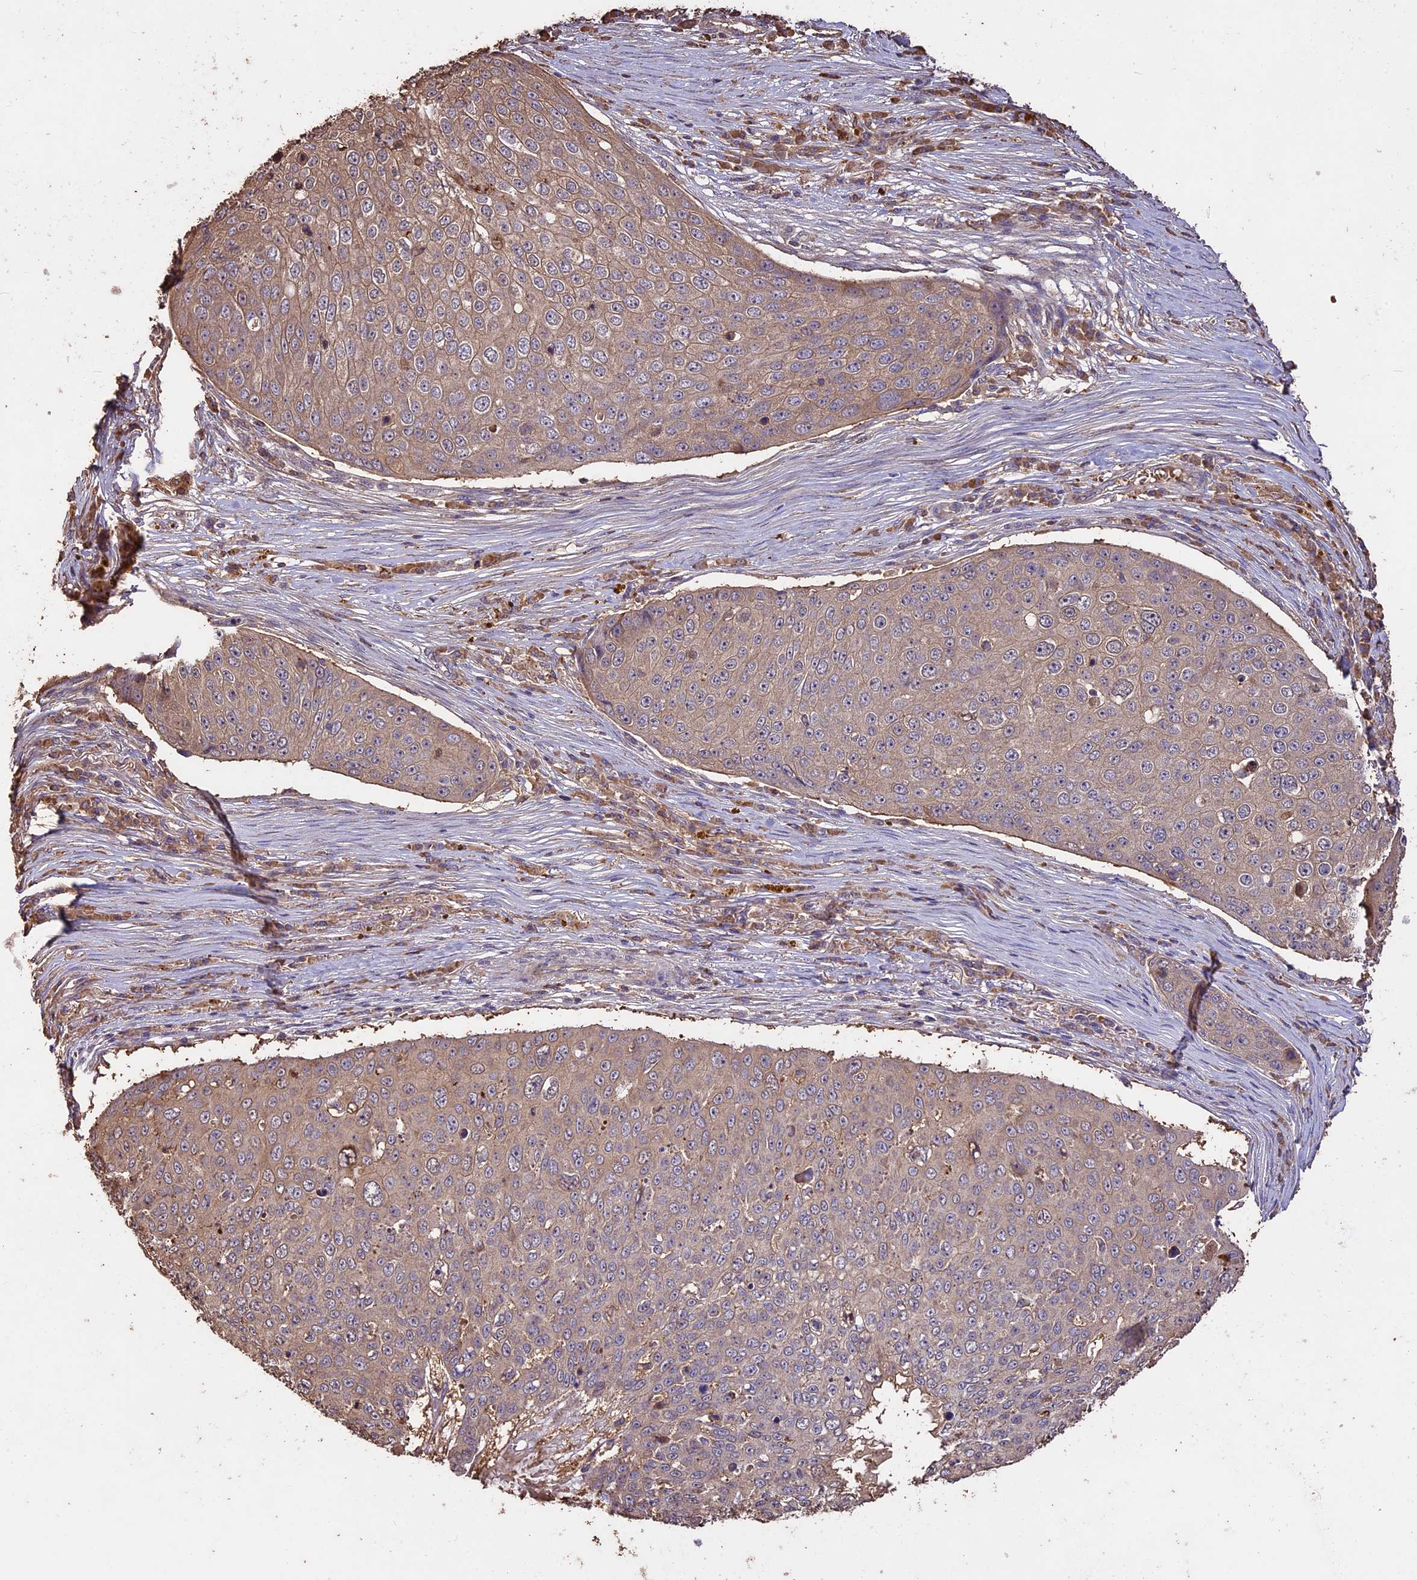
{"staining": {"intensity": "moderate", "quantity": ">75%", "location": "cytoplasmic/membranous"}, "tissue": "skin cancer", "cell_type": "Tumor cells", "image_type": "cancer", "snomed": [{"axis": "morphology", "description": "Squamous cell carcinoma, NOS"}, {"axis": "topography", "description": "Skin"}], "caption": "There is medium levels of moderate cytoplasmic/membranous positivity in tumor cells of skin cancer, as demonstrated by immunohistochemical staining (brown color).", "gene": "CRLF1", "patient": {"sex": "male", "age": 71}}